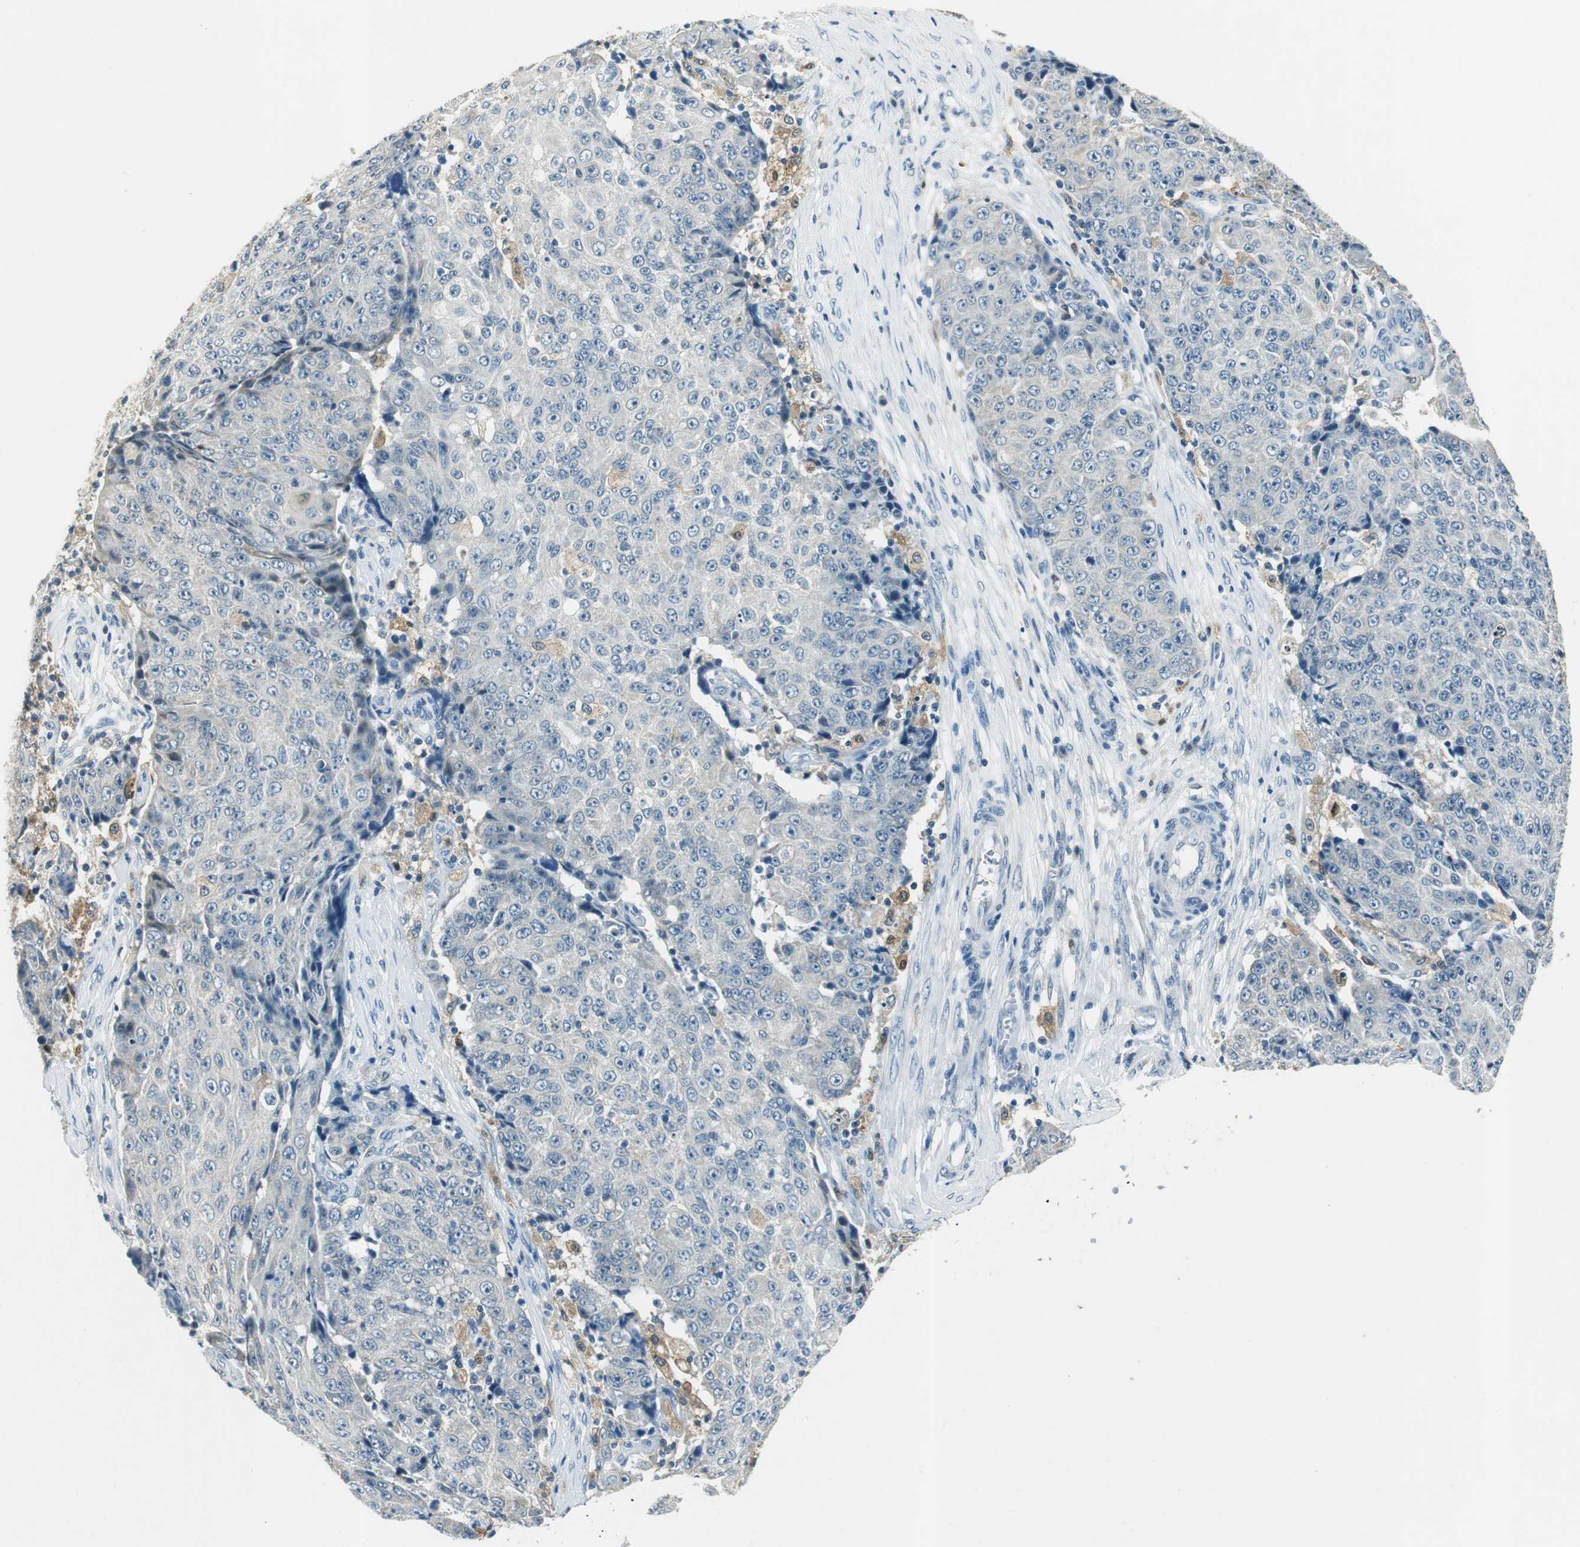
{"staining": {"intensity": "negative", "quantity": "none", "location": "none"}, "tissue": "ovarian cancer", "cell_type": "Tumor cells", "image_type": "cancer", "snomed": [{"axis": "morphology", "description": "Carcinoma, endometroid"}, {"axis": "topography", "description": "Ovary"}], "caption": "IHC histopathology image of neoplastic tissue: ovarian cancer stained with DAB displays no significant protein expression in tumor cells.", "gene": "ME1", "patient": {"sex": "female", "age": 42}}